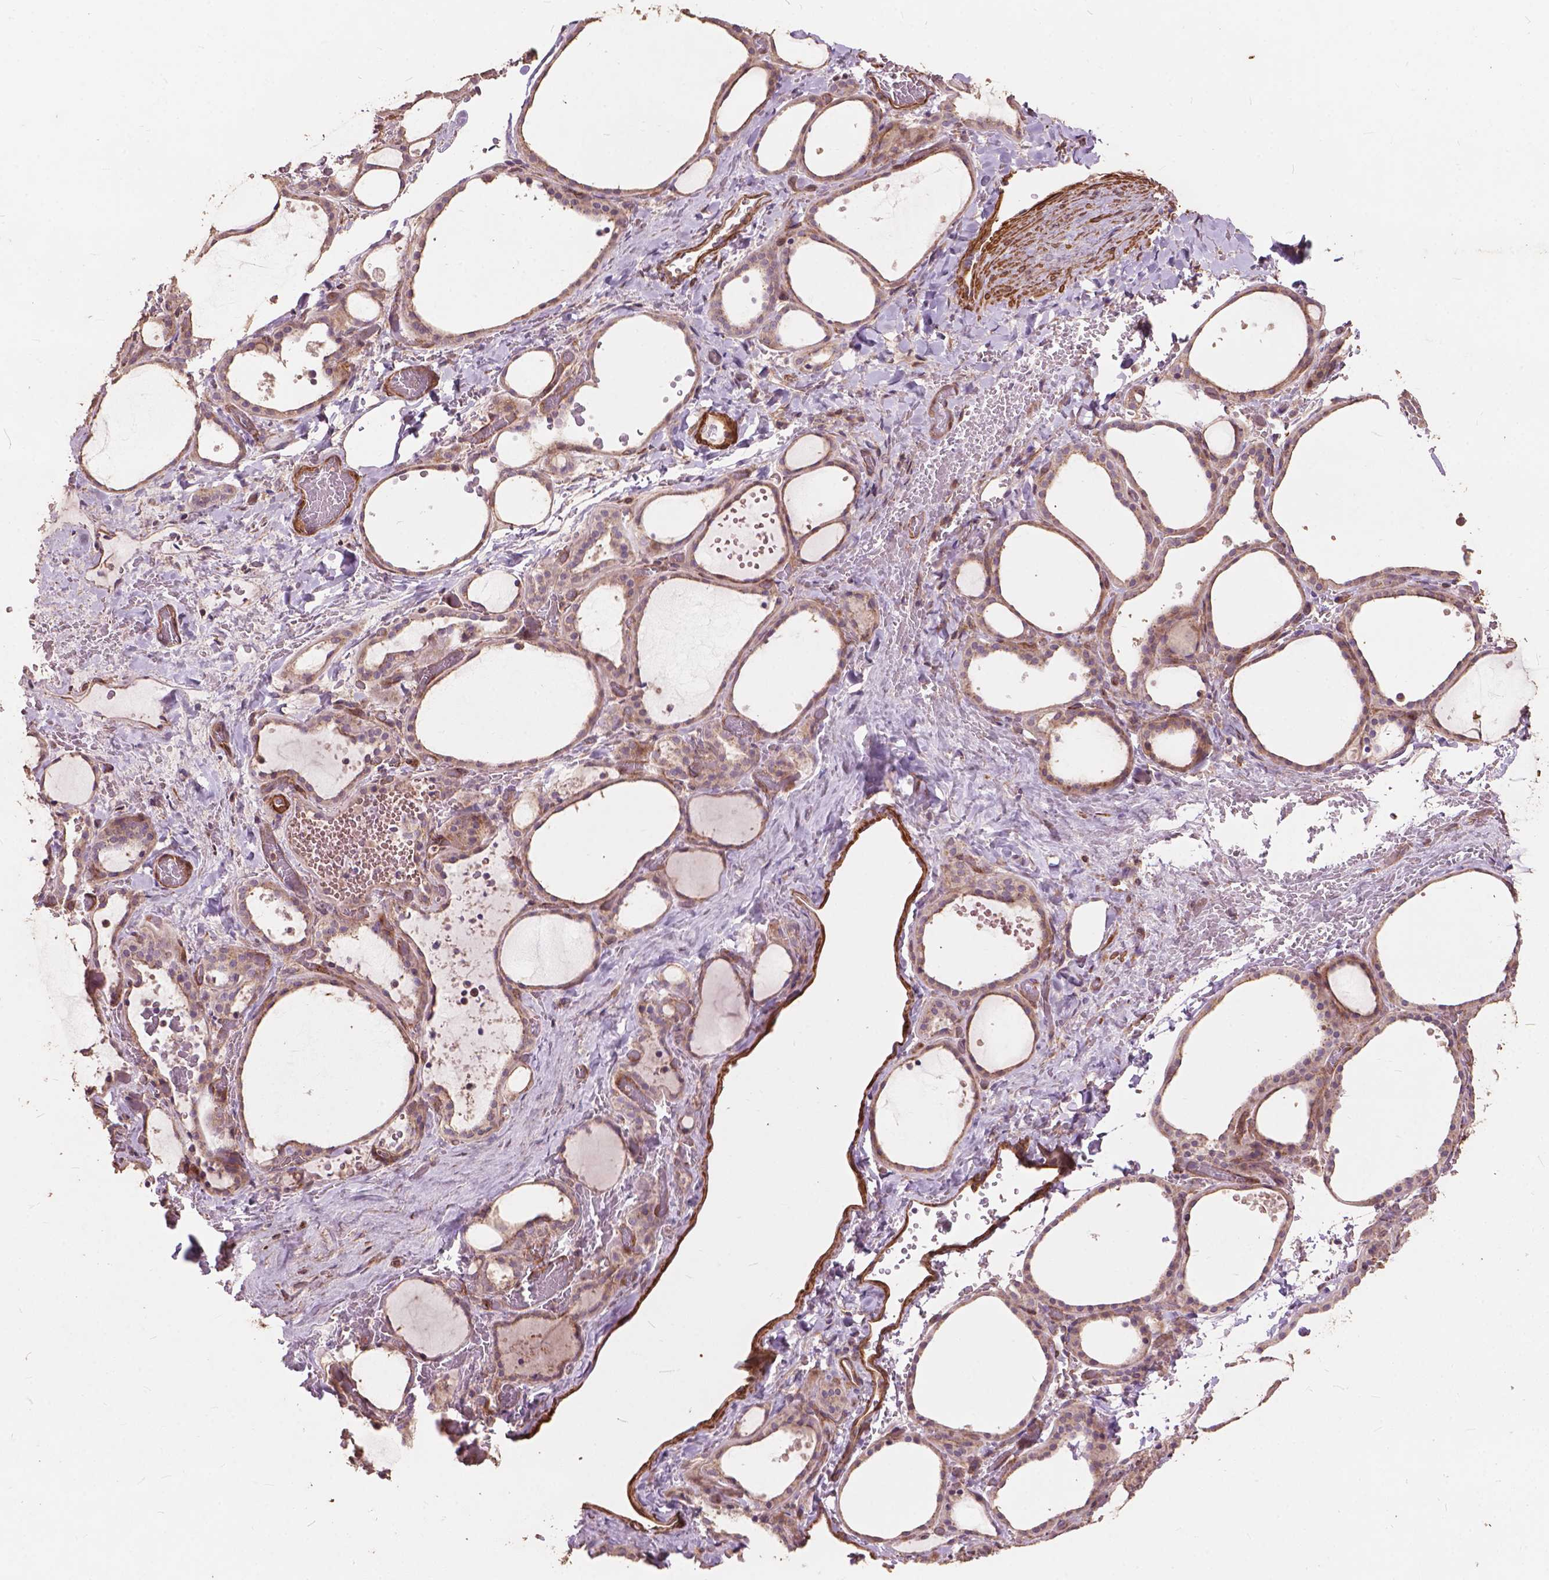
{"staining": {"intensity": "moderate", "quantity": "<25%", "location": "cytoplasmic/membranous"}, "tissue": "thyroid gland", "cell_type": "Glandular cells", "image_type": "normal", "snomed": [{"axis": "morphology", "description": "Normal tissue, NOS"}, {"axis": "topography", "description": "Thyroid gland"}], "caption": "Human thyroid gland stained for a protein (brown) demonstrates moderate cytoplasmic/membranous positive expression in approximately <25% of glandular cells.", "gene": "FNIP1", "patient": {"sex": "female", "age": 36}}